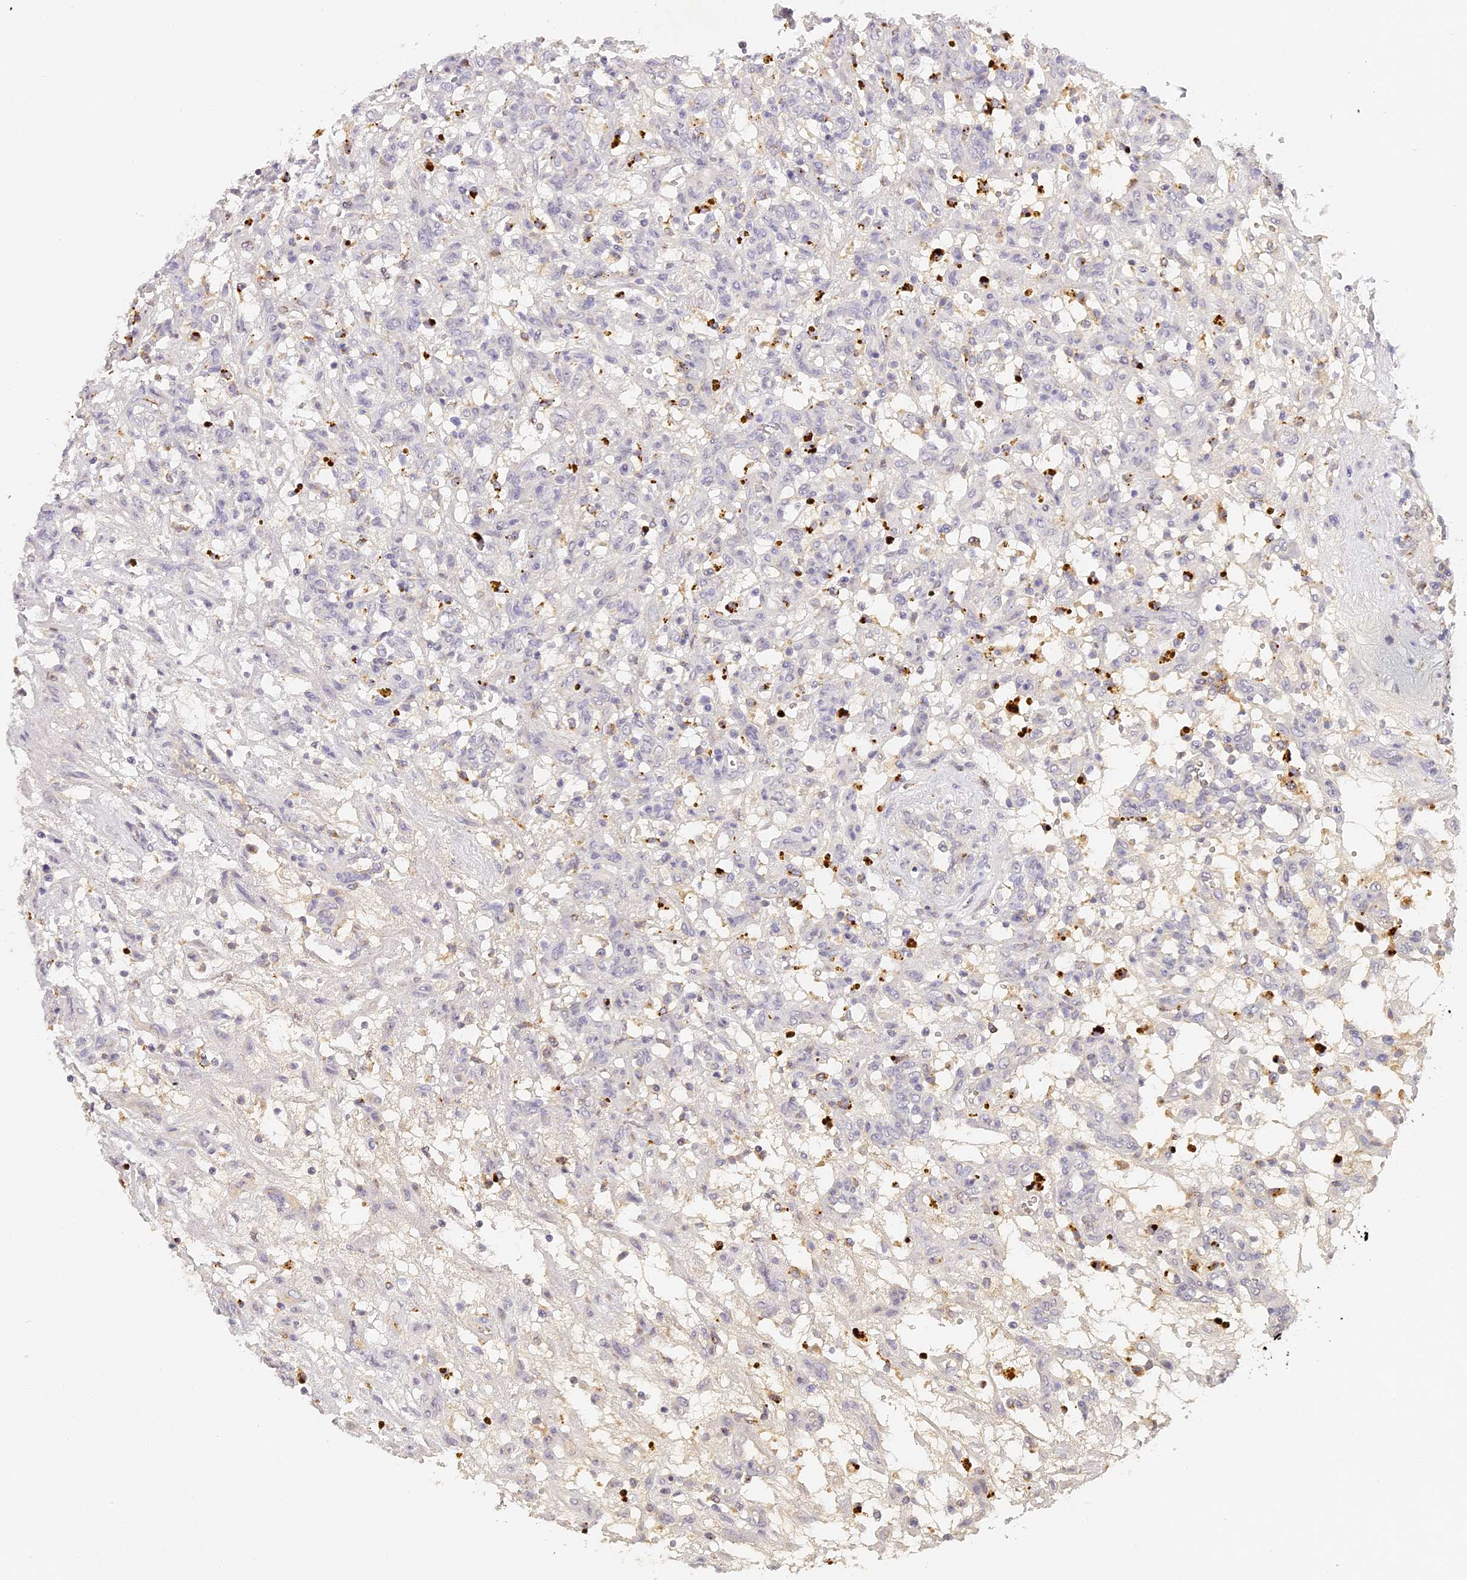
{"staining": {"intensity": "negative", "quantity": "none", "location": "none"}, "tissue": "renal cancer", "cell_type": "Tumor cells", "image_type": "cancer", "snomed": [{"axis": "morphology", "description": "Adenocarcinoma, NOS"}, {"axis": "topography", "description": "Kidney"}], "caption": "Tumor cells show no significant positivity in renal cancer.", "gene": "ELL3", "patient": {"sex": "female", "age": 57}}